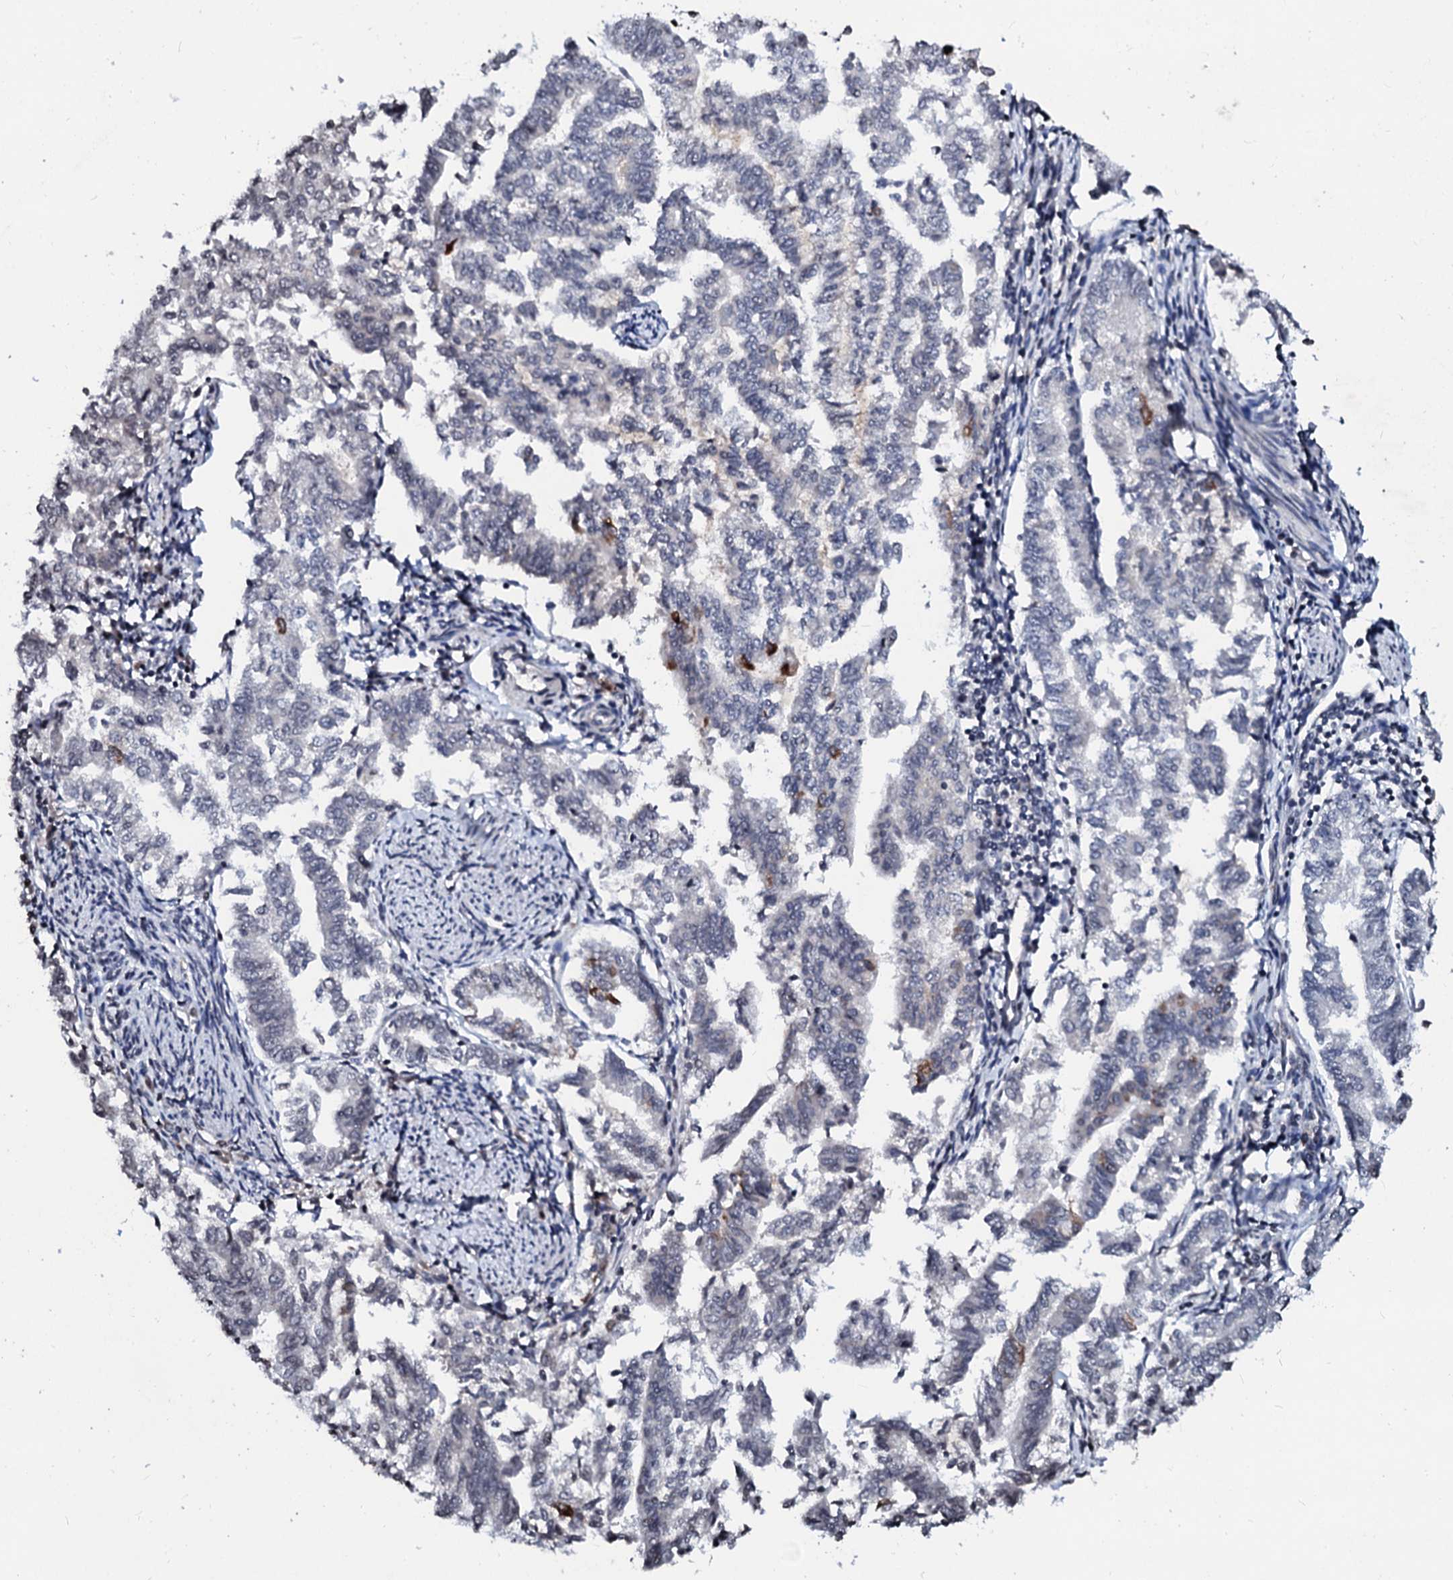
{"staining": {"intensity": "negative", "quantity": "none", "location": "none"}, "tissue": "endometrial cancer", "cell_type": "Tumor cells", "image_type": "cancer", "snomed": [{"axis": "morphology", "description": "Adenocarcinoma, NOS"}, {"axis": "topography", "description": "Endometrium"}], "caption": "Adenocarcinoma (endometrial) stained for a protein using IHC demonstrates no expression tumor cells.", "gene": "LSM11", "patient": {"sex": "female", "age": 79}}